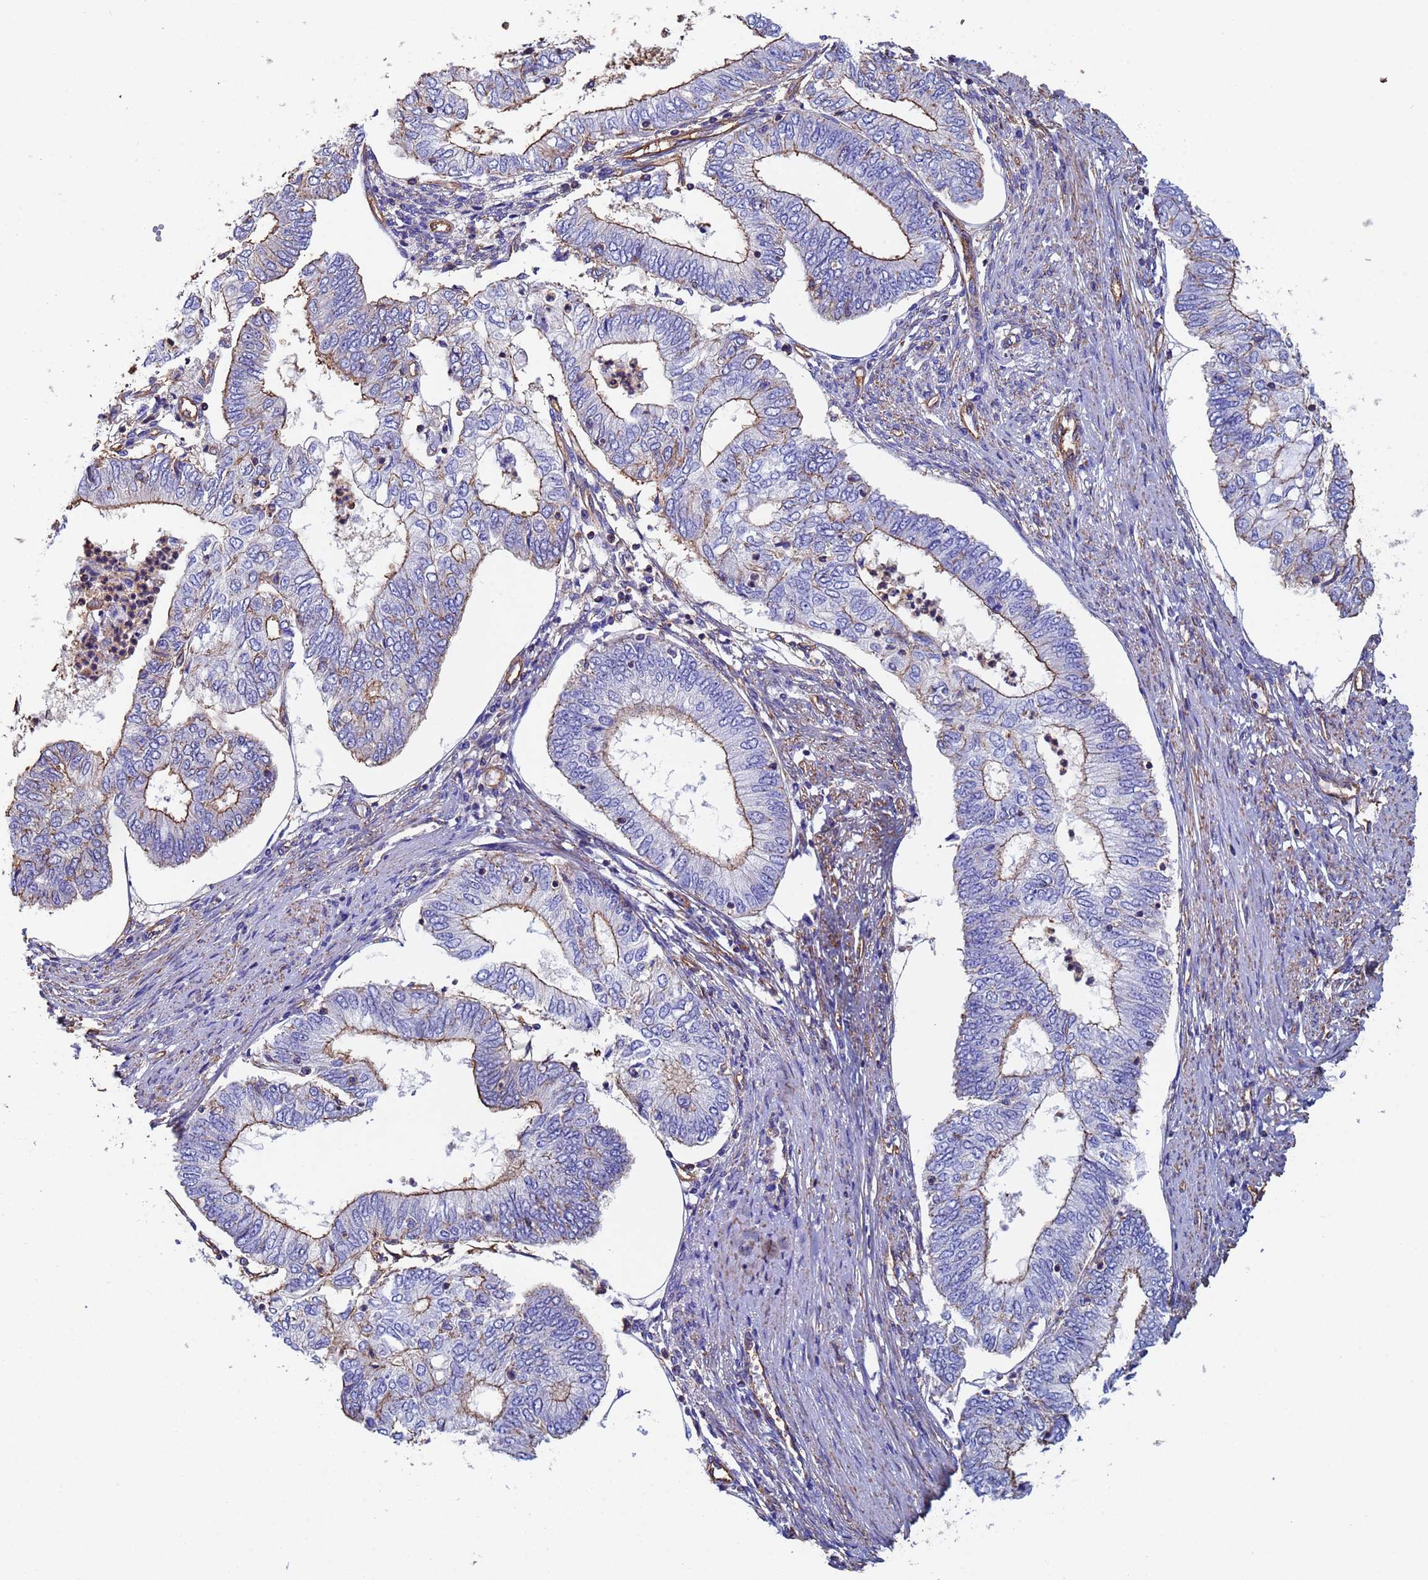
{"staining": {"intensity": "moderate", "quantity": "25%-75%", "location": "cytoplasmic/membranous"}, "tissue": "endometrial cancer", "cell_type": "Tumor cells", "image_type": "cancer", "snomed": [{"axis": "morphology", "description": "Adenocarcinoma, NOS"}, {"axis": "topography", "description": "Endometrium"}], "caption": "Immunohistochemistry of endometrial adenocarcinoma demonstrates medium levels of moderate cytoplasmic/membranous expression in approximately 25%-75% of tumor cells.", "gene": "MYL12A", "patient": {"sex": "female", "age": 68}}